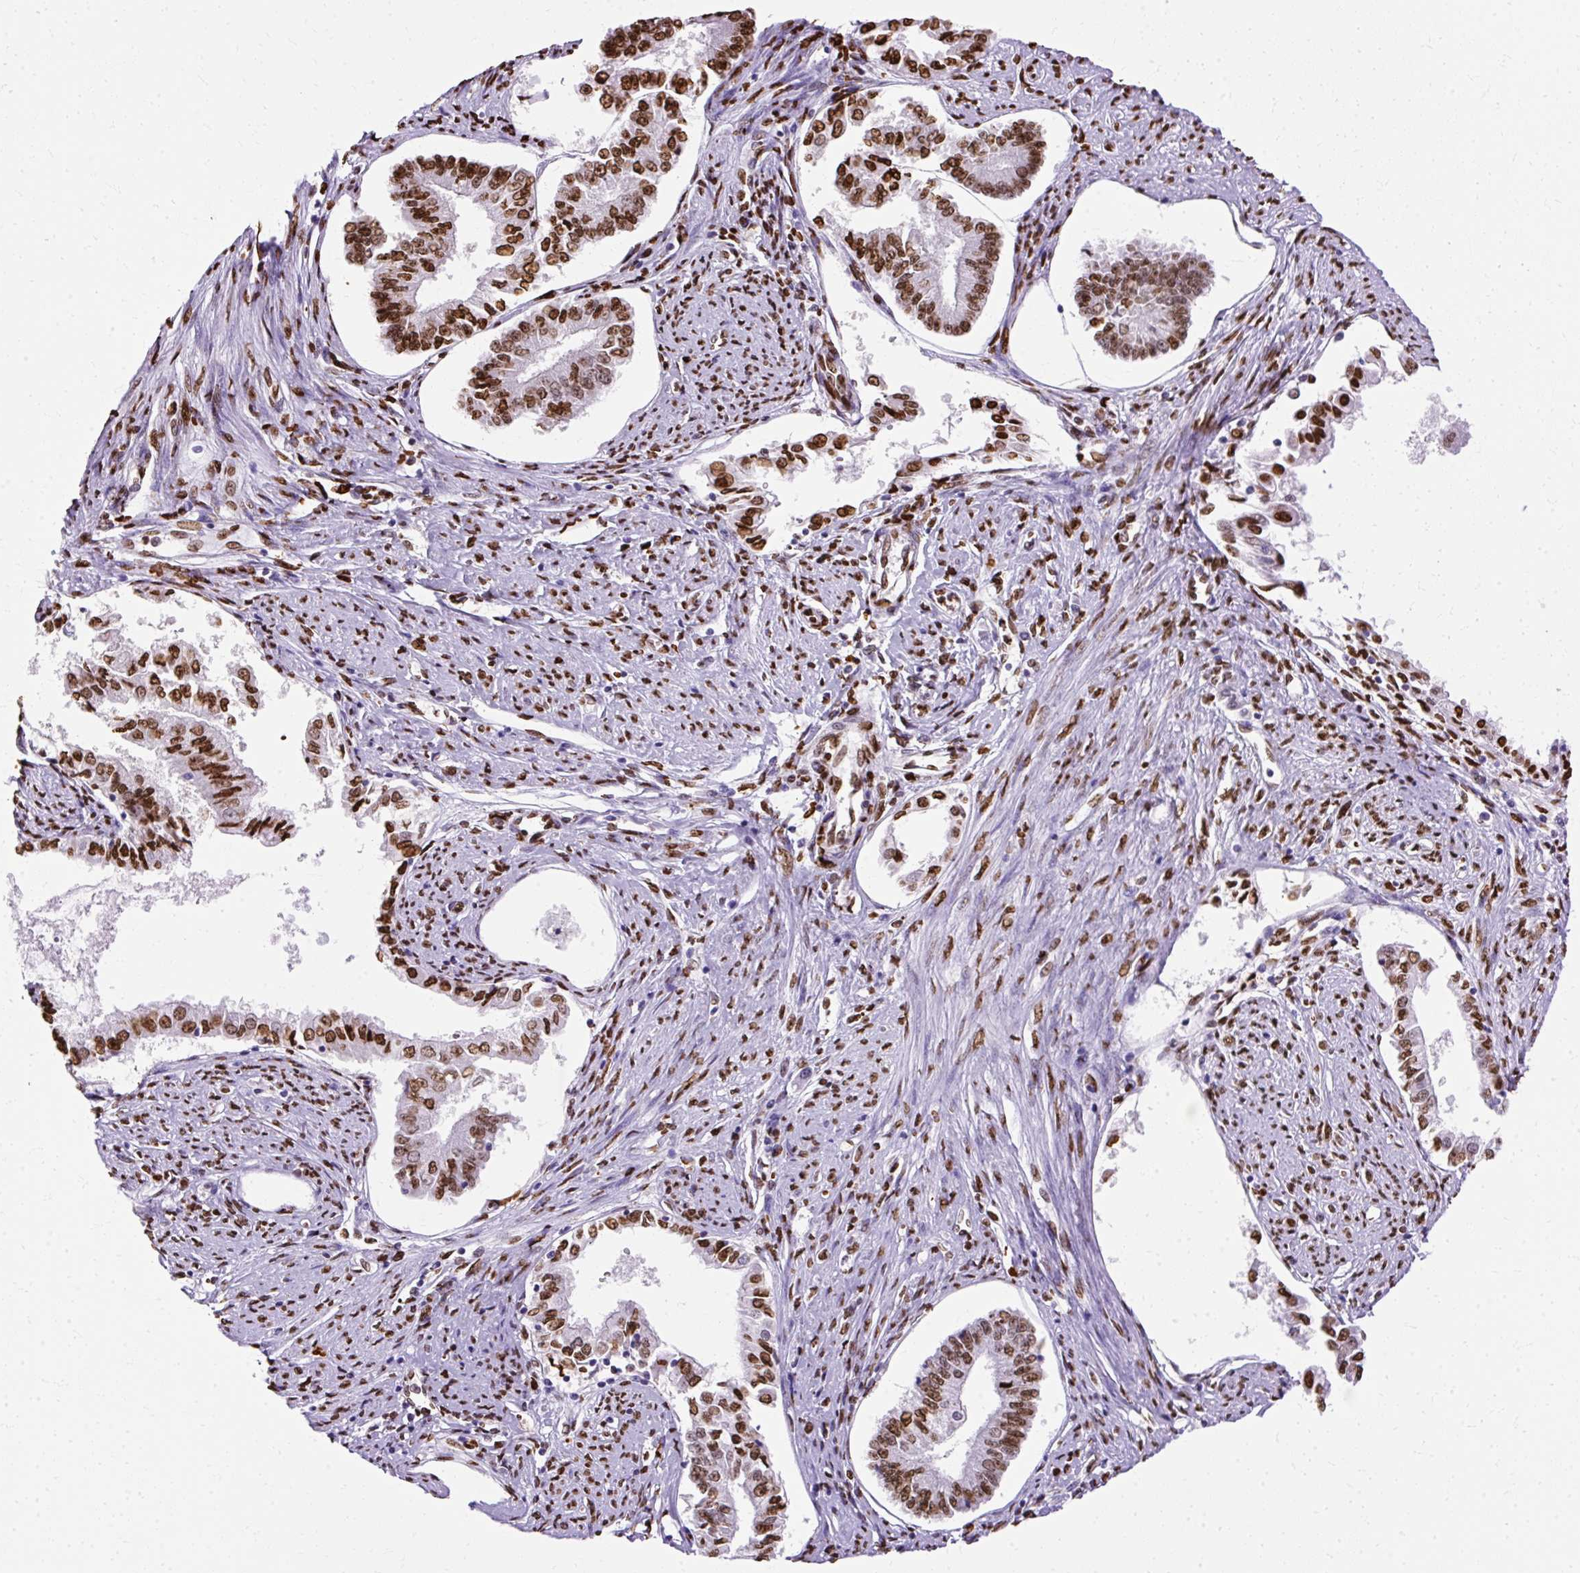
{"staining": {"intensity": "strong", "quantity": ">75%", "location": "nuclear"}, "tissue": "endometrial cancer", "cell_type": "Tumor cells", "image_type": "cancer", "snomed": [{"axis": "morphology", "description": "Adenocarcinoma, NOS"}, {"axis": "topography", "description": "Endometrium"}], "caption": "Tumor cells display strong nuclear expression in about >75% of cells in endometrial cancer.", "gene": "TMEM184C", "patient": {"sex": "female", "age": 76}}